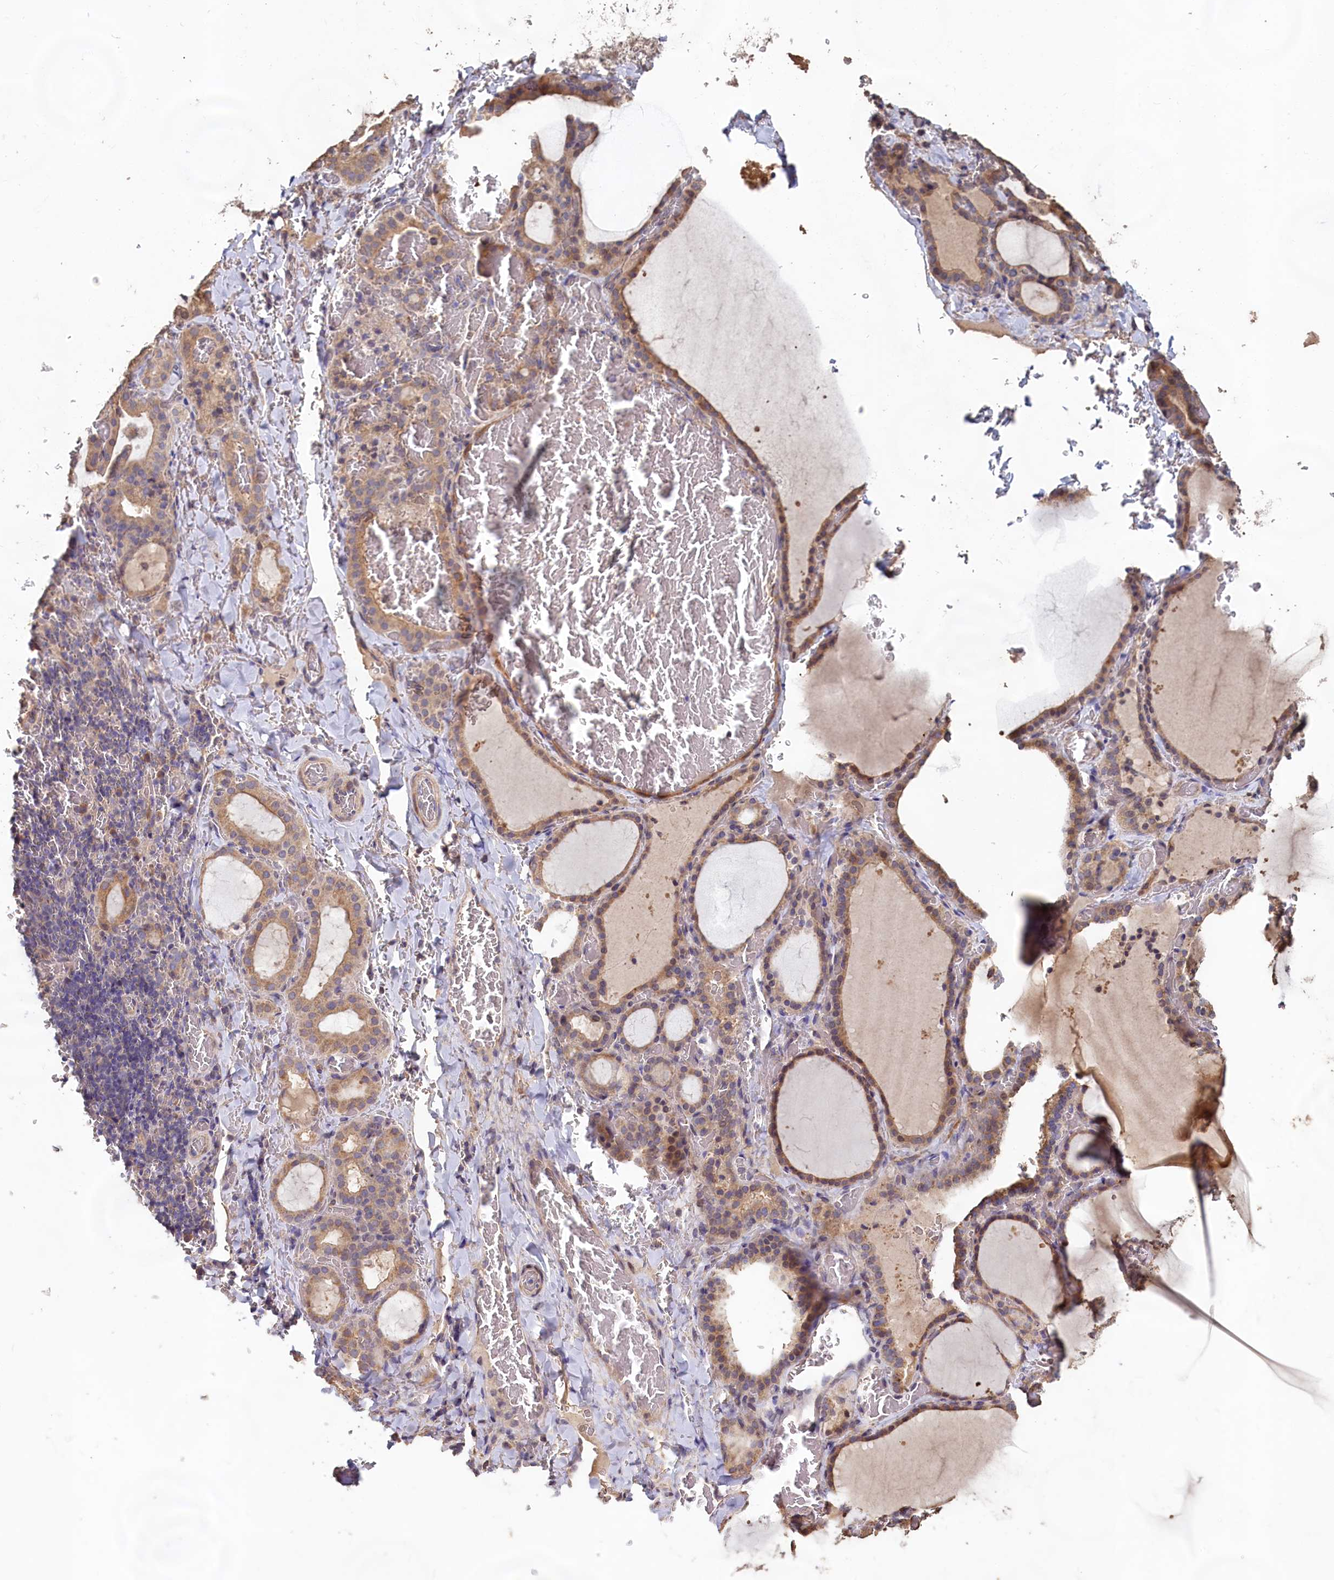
{"staining": {"intensity": "moderate", "quantity": ">75%", "location": "cytoplasmic/membranous"}, "tissue": "thyroid gland", "cell_type": "Glandular cells", "image_type": "normal", "snomed": [{"axis": "morphology", "description": "Normal tissue, NOS"}, {"axis": "topography", "description": "Thyroid gland"}], "caption": "The micrograph reveals a brown stain indicating the presence of a protein in the cytoplasmic/membranous of glandular cells in thyroid gland.", "gene": "FUNDC1", "patient": {"sex": "female", "age": 39}}